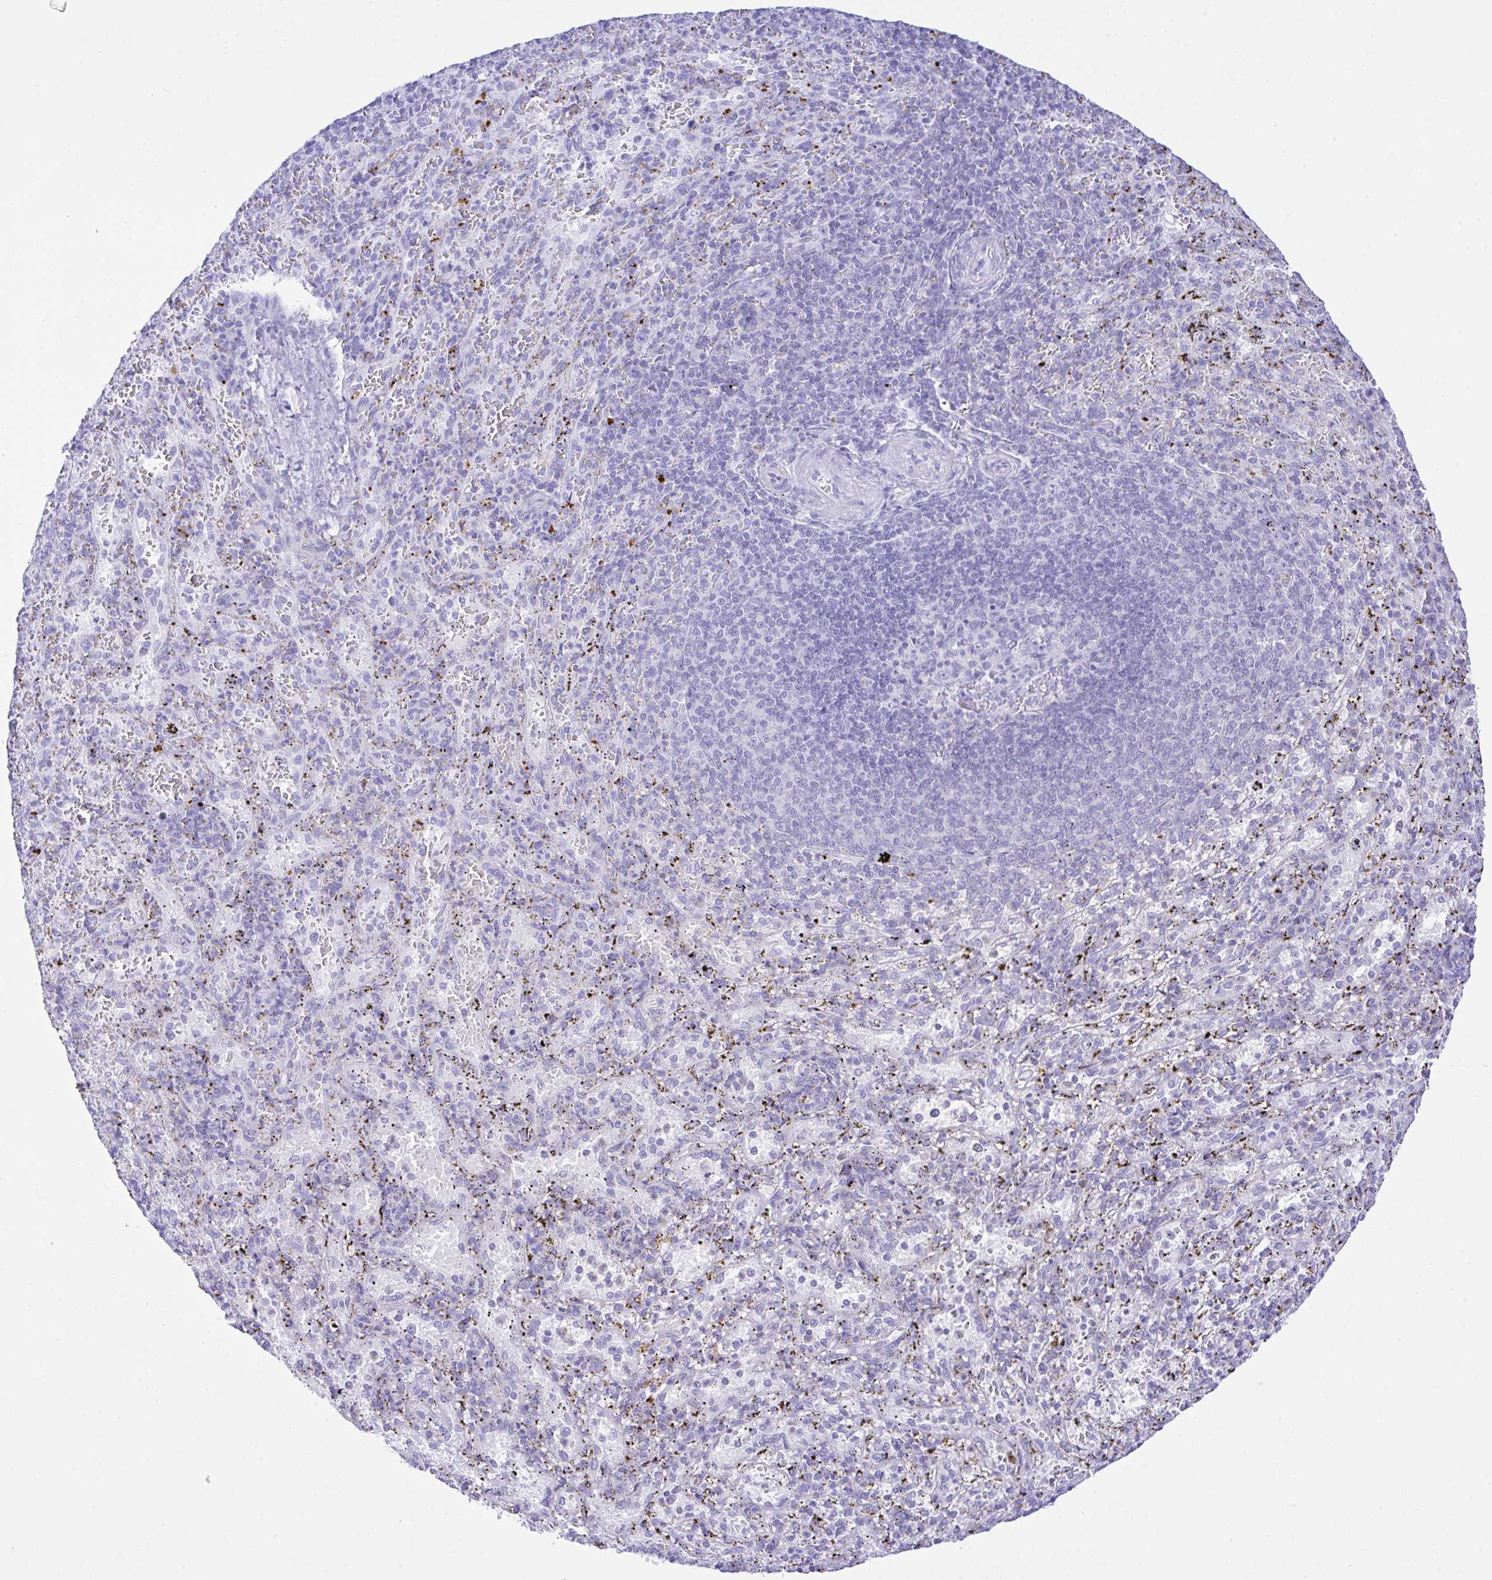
{"staining": {"intensity": "negative", "quantity": "none", "location": "none"}, "tissue": "spleen", "cell_type": "Cells in red pulp", "image_type": "normal", "snomed": [{"axis": "morphology", "description": "Normal tissue, NOS"}, {"axis": "topography", "description": "Spleen"}], "caption": "Cells in red pulp are negative for brown protein staining in benign spleen. Nuclei are stained in blue.", "gene": "SELENOV", "patient": {"sex": "male", "age": 57}}